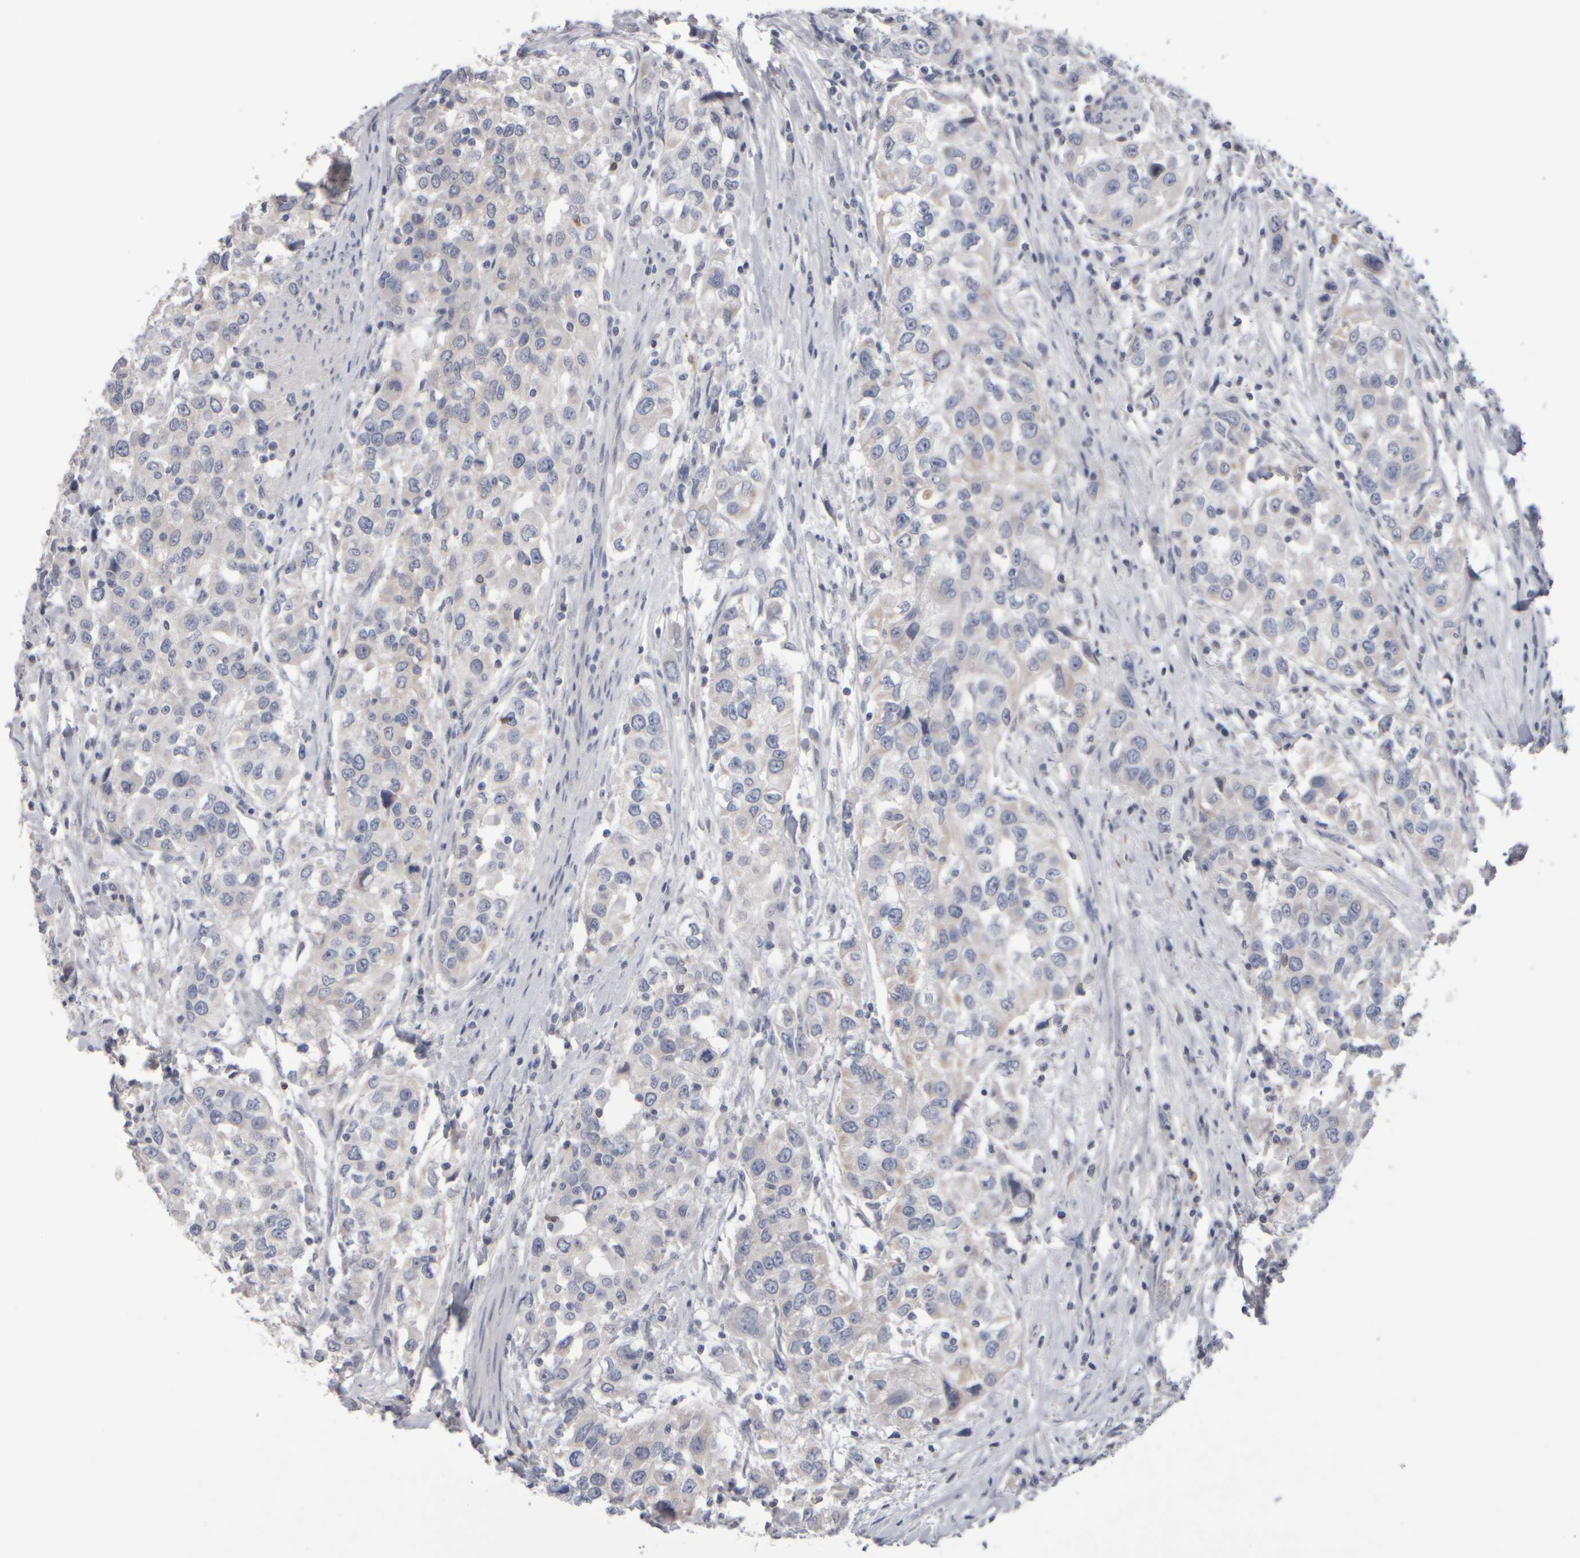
{"staining": {"intensity": "negative", "quantity": "none", "location": "none"}, "tissue": "urothelial cancer", "cell_type": "Tumor cells", "image_type": "cancer", "snomed": [{"axis": "morphology", "description": "Urothelial carcinoma, High grade"}, {"axis": "topography", "description": "Urinary bladder"}], "caption": "Tumor cells are negative for protein expression in human high-grade urothelial carcinoma.", "gene": "EPHX2", "patient": {"sex": "female", "age": 80}}